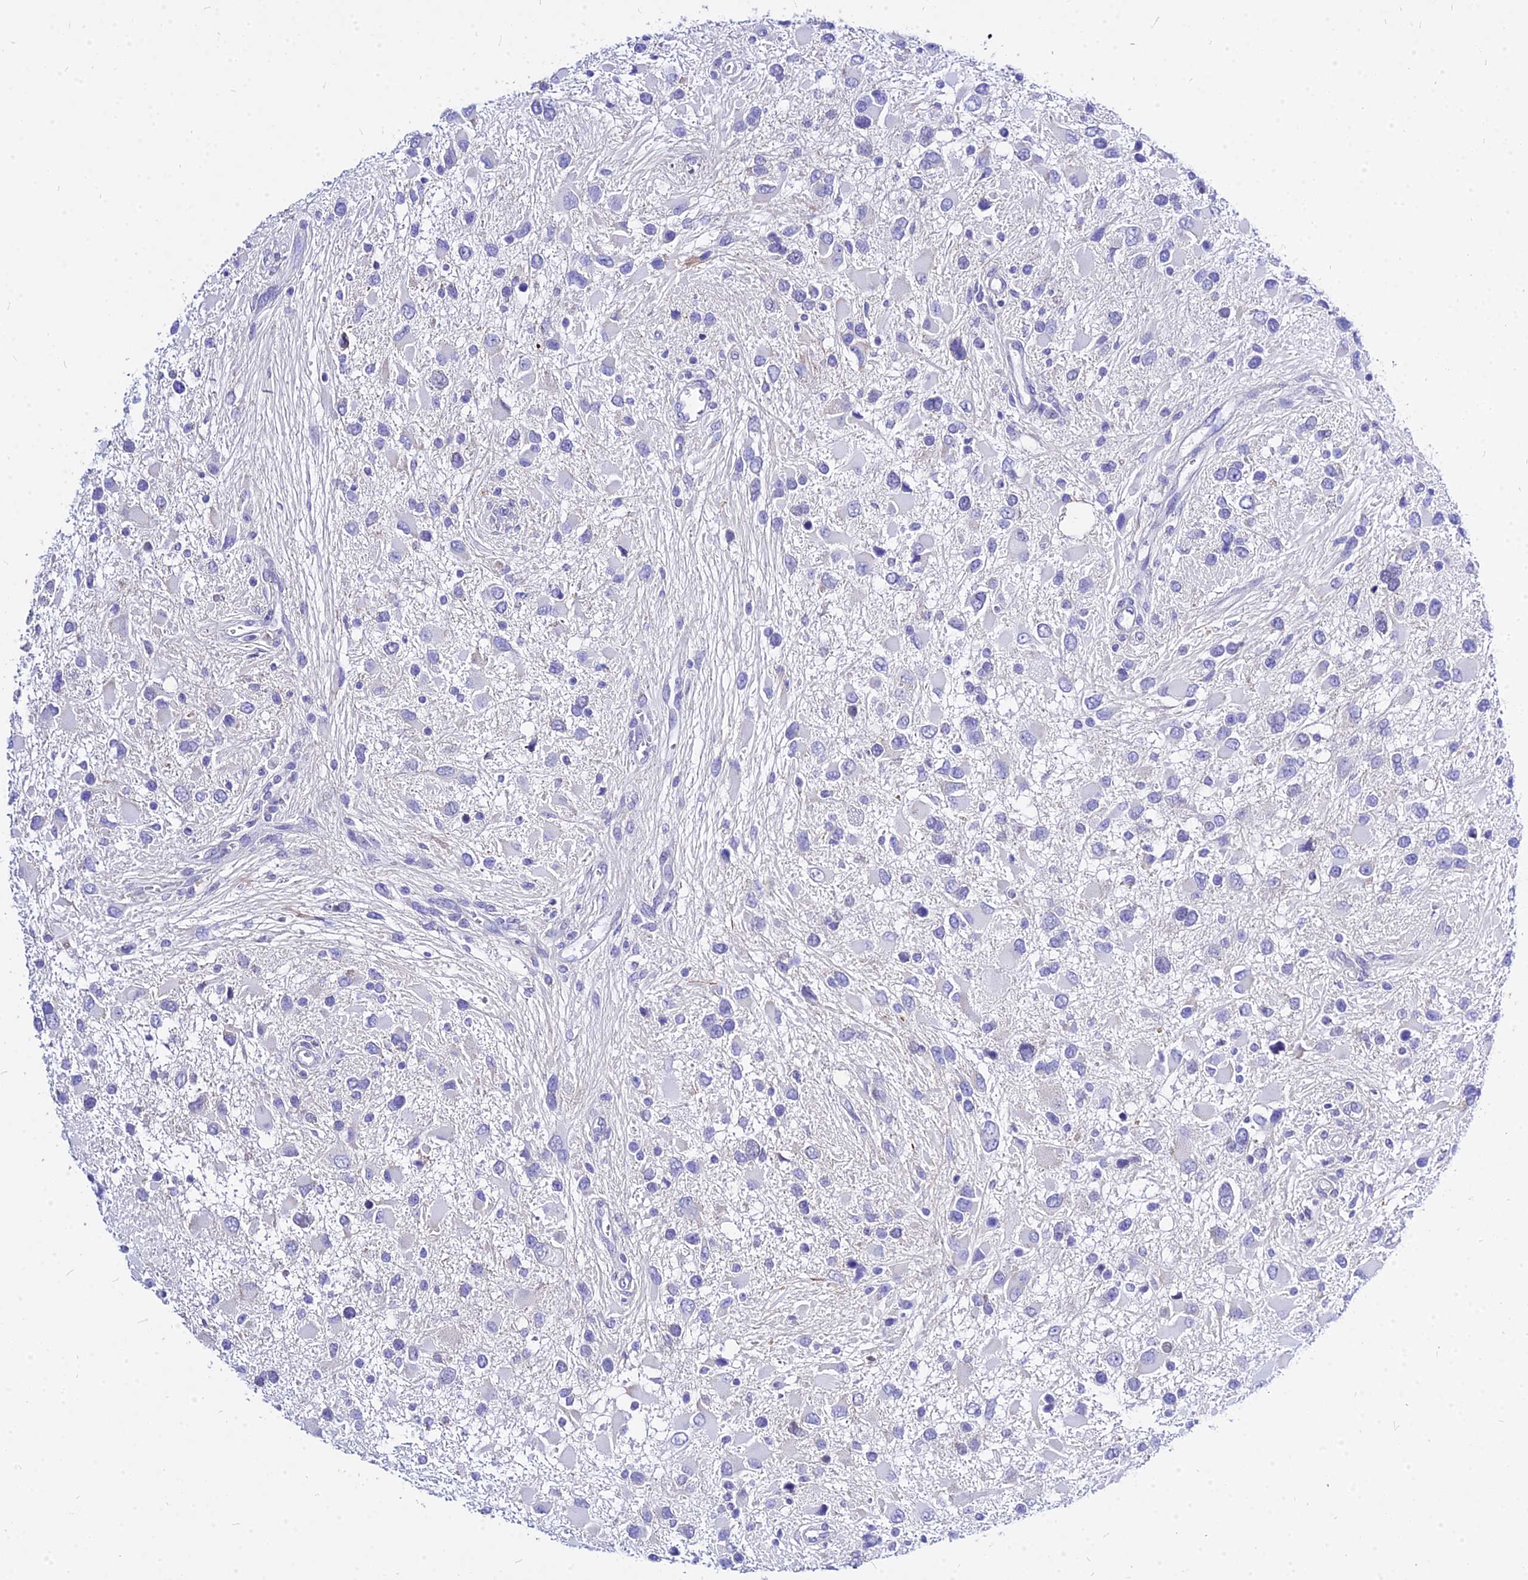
{"staining": {"intensity": "negative", "quantity": "none", "location": "none"}, "tissue": "glioma", "cell_type": "Tumor cells", "image_type": "cancer", "snomed": [{"axis": "morphology", "description": "Glioma, malignant, High grade"}, {"axis": "topography", "description": "Brain"}], "caption": "Immunohistochemistry histopathology image of glioma stained for a protein (brown), which displays no positivity in tumor cells.", "gene": "CARD18", "patient": {"sex": "male", "age": 53}}